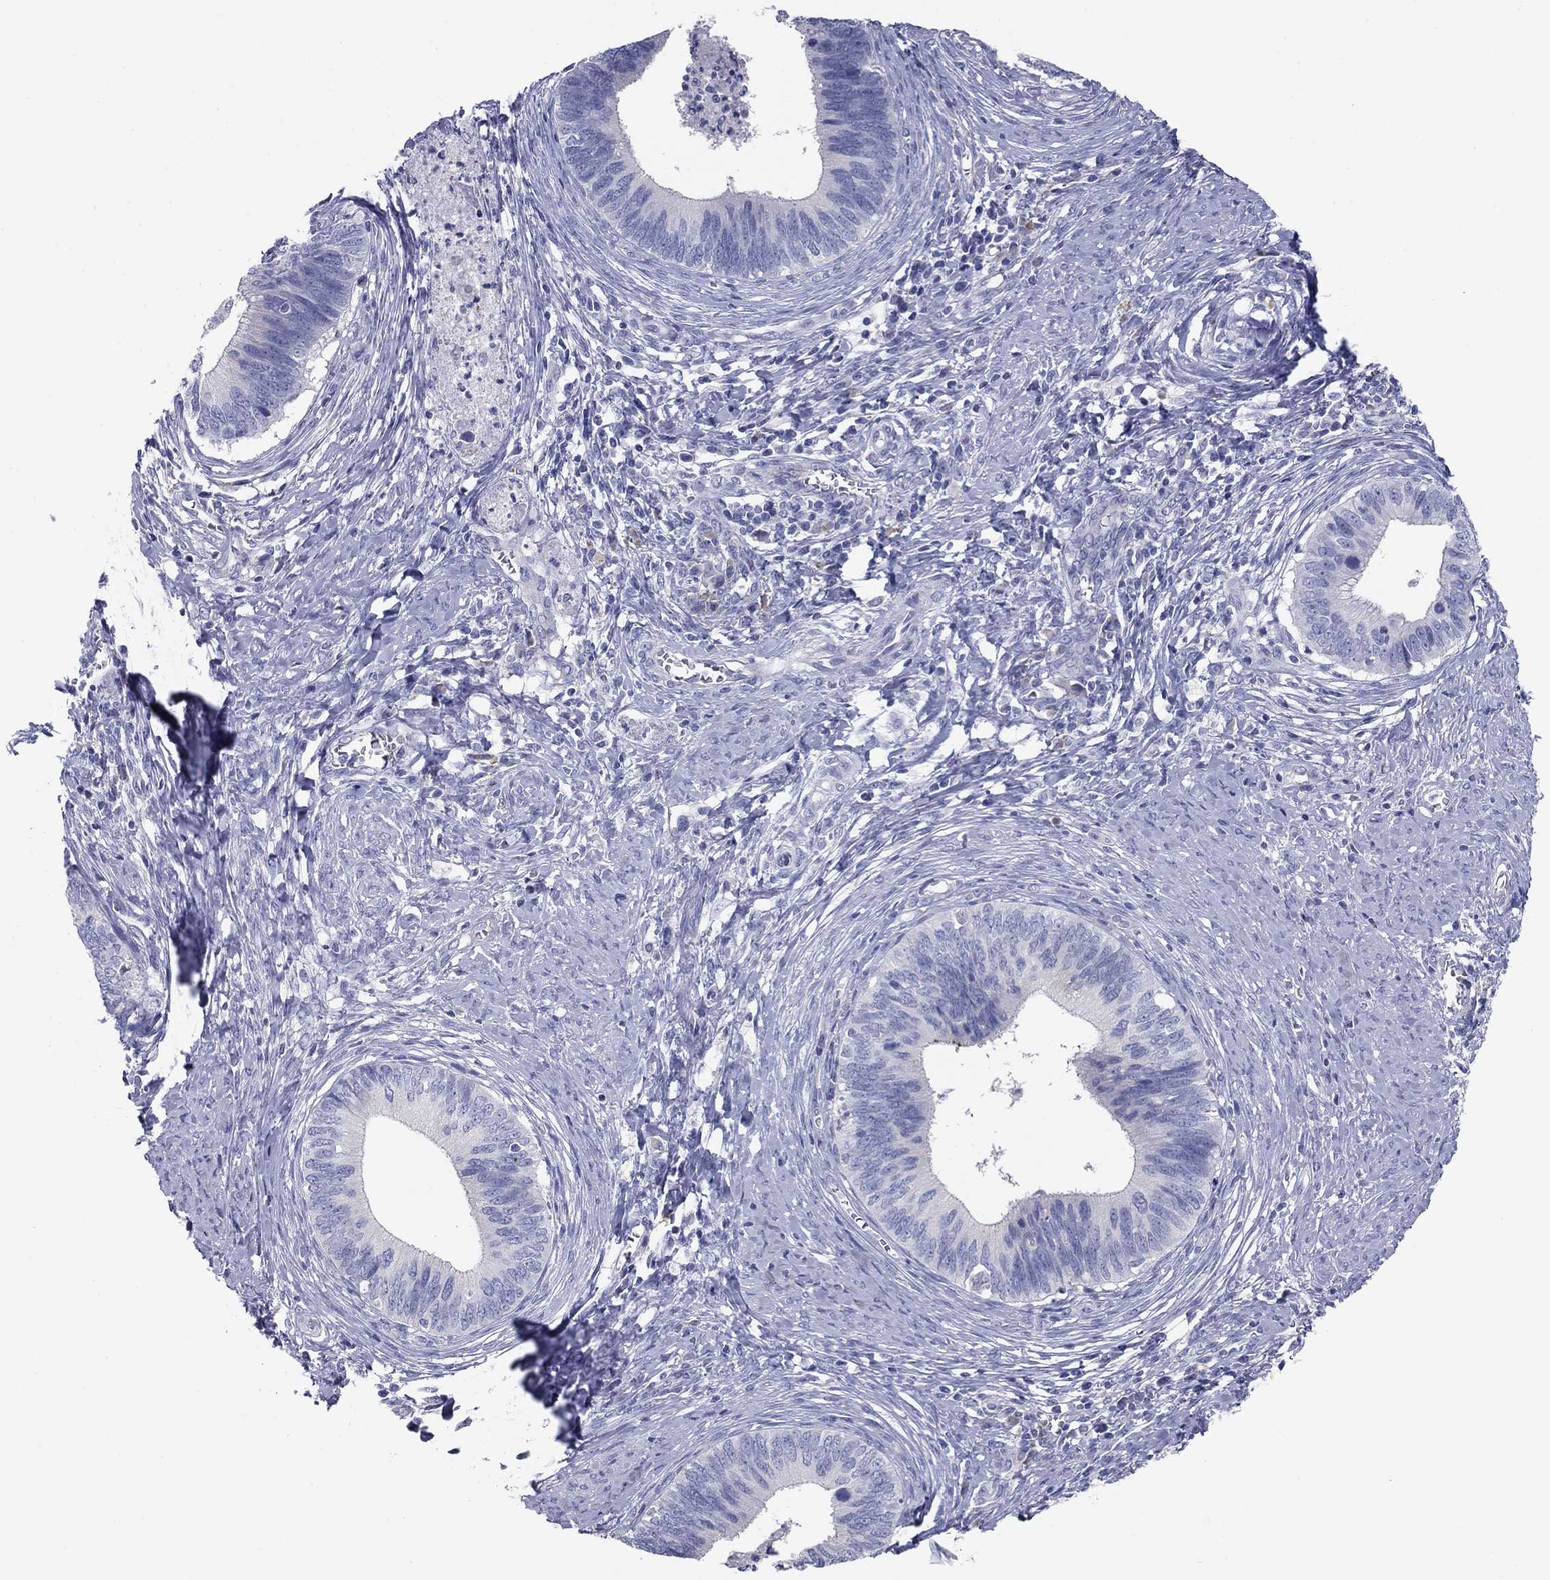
{"staining": {"intensity": "negative", "quantity": "none", "location": "none"}, "tissue": "cervical cancer", "cell_type": "Tumor cells", "image_type": "cancer", "snomed": [{"axis": "morphology", "description": "Adenocarcinoma, NOS"}, {"axis": "topography", "description": "Cervix"}], "caption": "Immunohistochemical staining of adenocarcinoma (cervical) displays no significant expression in tumor cells.", "gene": "GRK7", "patient": {"sex": "female", "age": 42}}